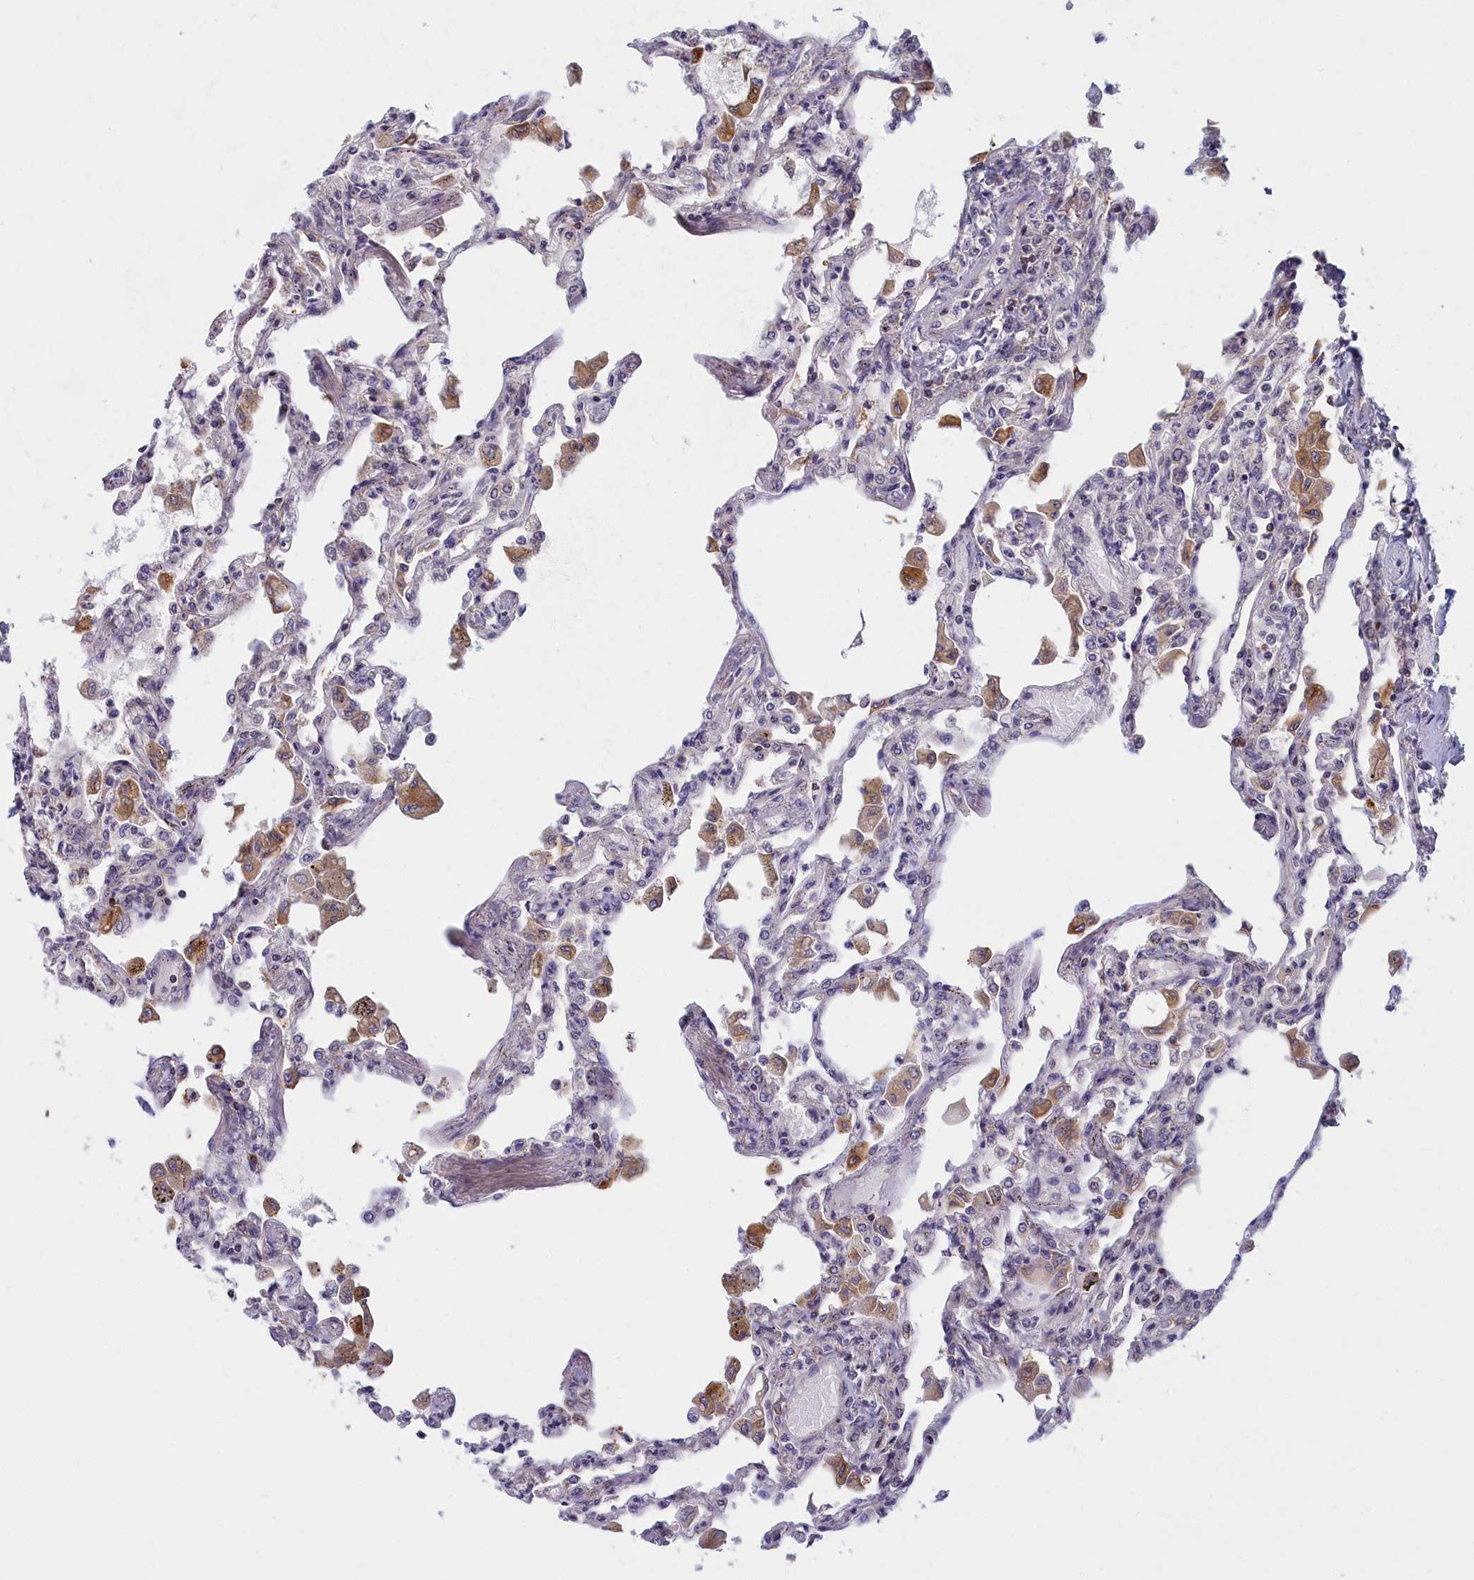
{"staining": {"intensity": "negative", "quantity": "none", "location": "none"}, "tissue": "lung", "cell_type": "Alveolar cells", "image_type": "normal", "snomed": [{"axis": "morphology", "description": "Normal tissue, NOS"}, {"axis": "topography", "description": "Bronchus"}, {"axis": "topography", "description": "Lung"}], "caption": "Immunohistochemistry (IHC) histopathology image of normal human lung stained for a protein (brown), which demonstrates no staining in alveolar cells. (DAB (3,3'-diaminobenzidine) immunohistochemistry with hematoxylin counter stain).", "gene": "NOL10", "patient": {"sex": "female", "age": 49}}